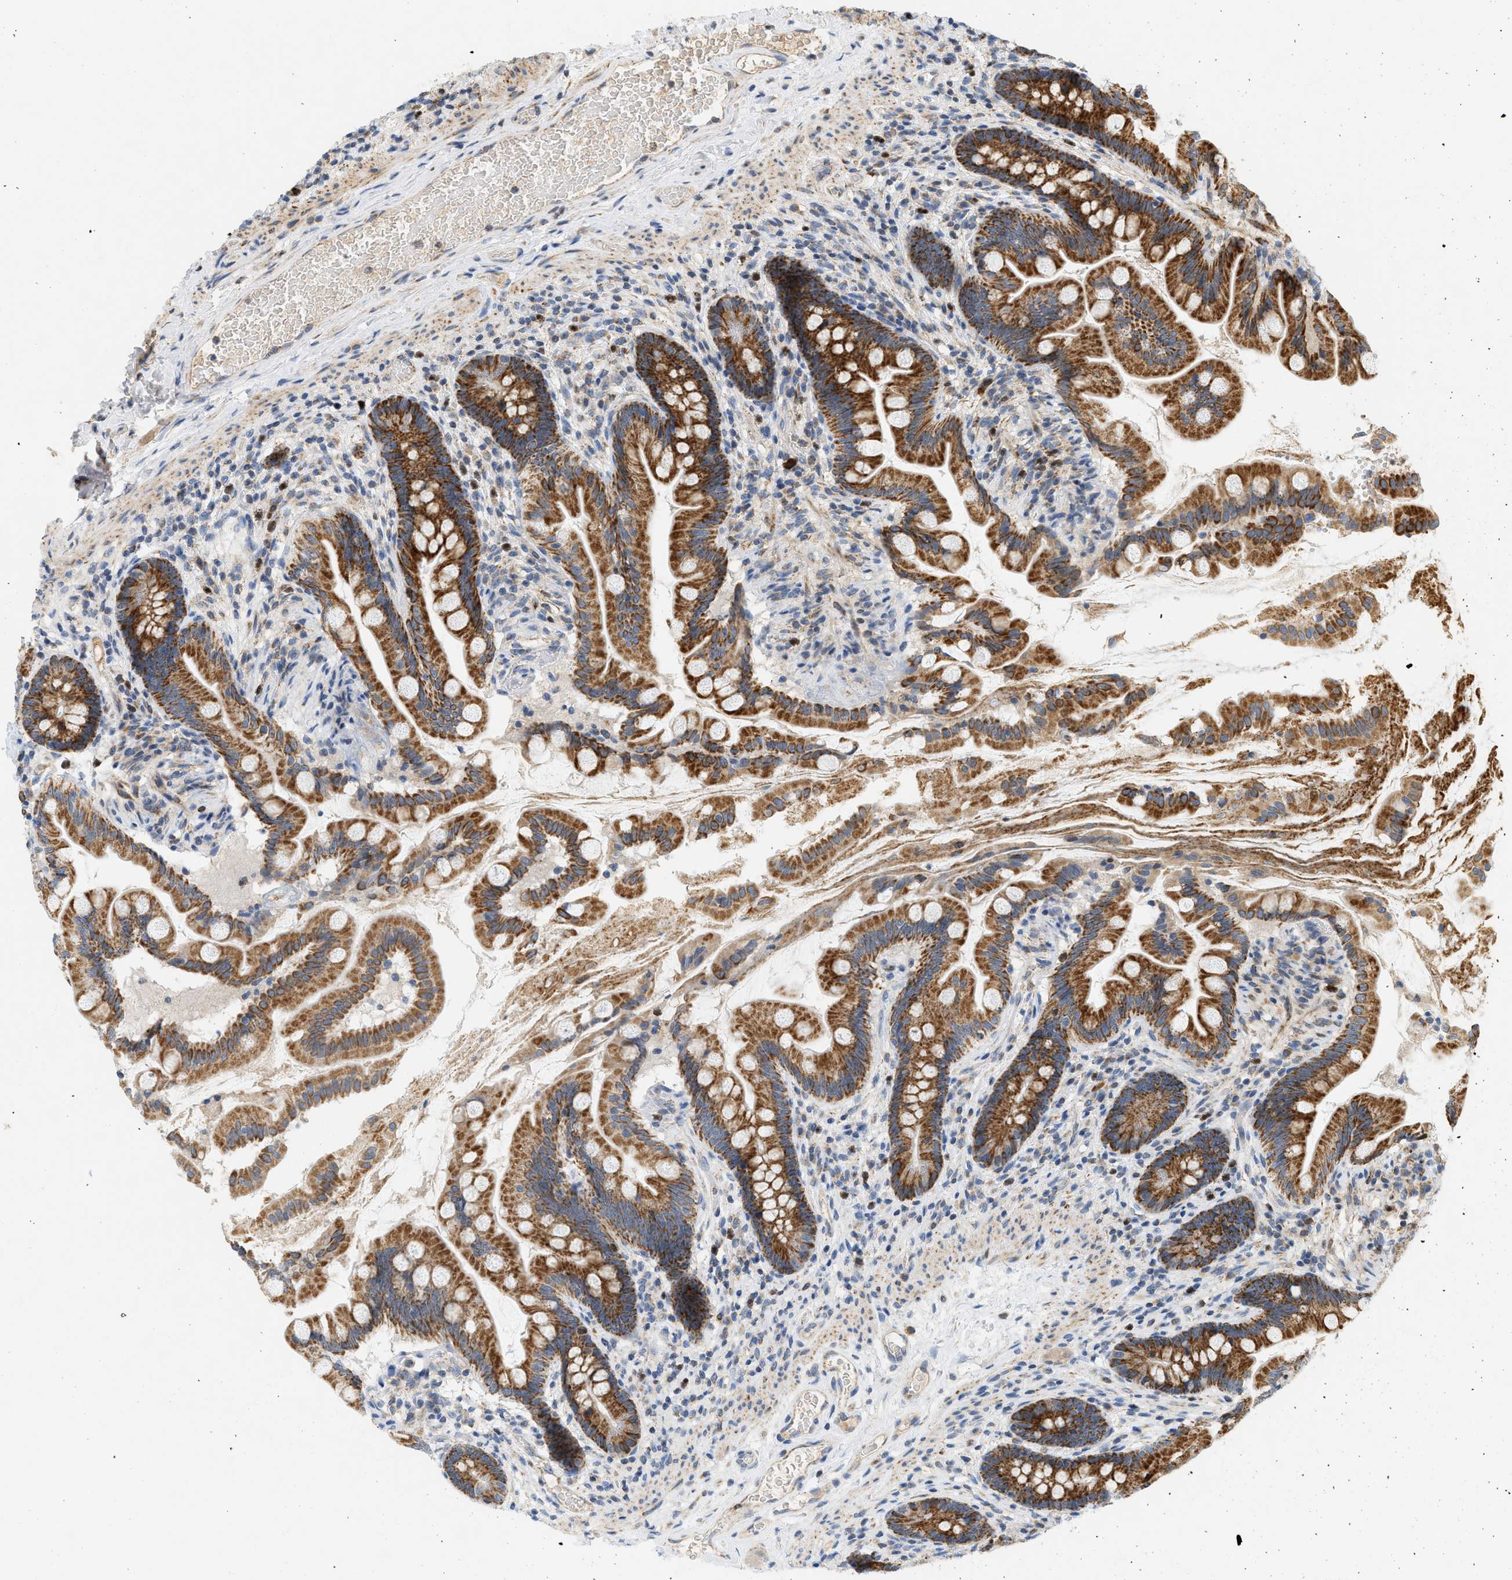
{"staining": {"intensity": "strong", "quantity": ">75%", "location": "cytoplasmic/membranous"}, "tissue": "small intestine", "cell_type": "Glandular cells", "image_type": "normal", "snomed": [{"axis": "morphology", "description": "Normal tissue, NOS"}, {"axis": "topography", "description": "Small intestine"}], "caption": "Immunohistochemical staining of benign human small intestine demonstrates strong cytoplasmic/membranous protein staining in approximately >75% of glandular cells. (Brightfield microscopy of DAB IHC at high magnification).", "gene": "MCU", "patient": {"sex": "female", "age": 56}}